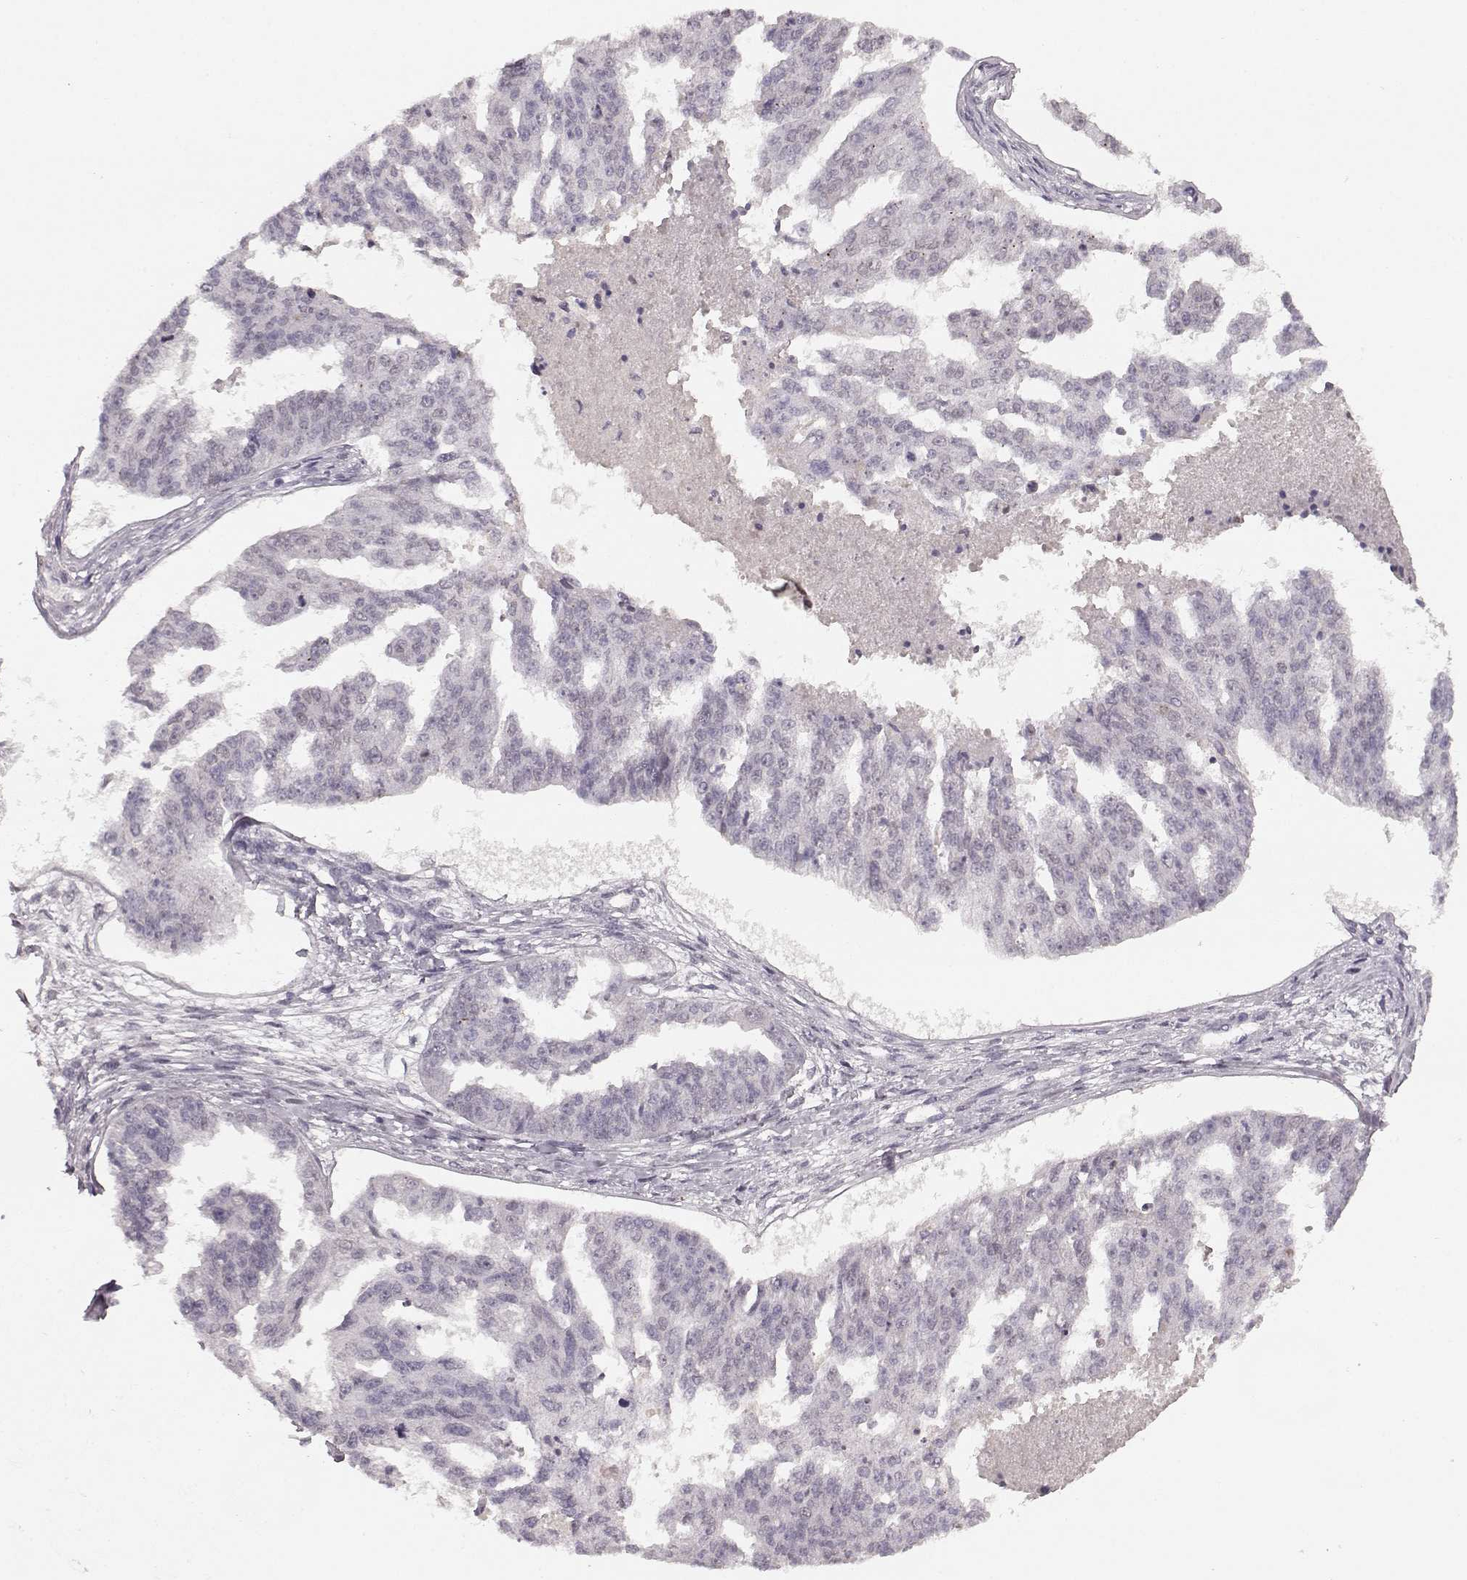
{"staining": {"intensity": "negative", "quantity": "none", "location": "none"}, "tissue": "ovarian cancer", "cell_type": "Tumor cells", "image_type": "cancer", "snomed": [{"axis": "morphology", "description": "Cystadenocarcinoma, serous, NOS"}, {"axis": "topography", "description": "Ovary"}], "caption": "IHC micrograph of ovarian cancer stained for a protein (brown), which exhibits no positivity in tumor cells.", "gene": "DCAF12", "patient": {"sex": "female", "age": 58}}